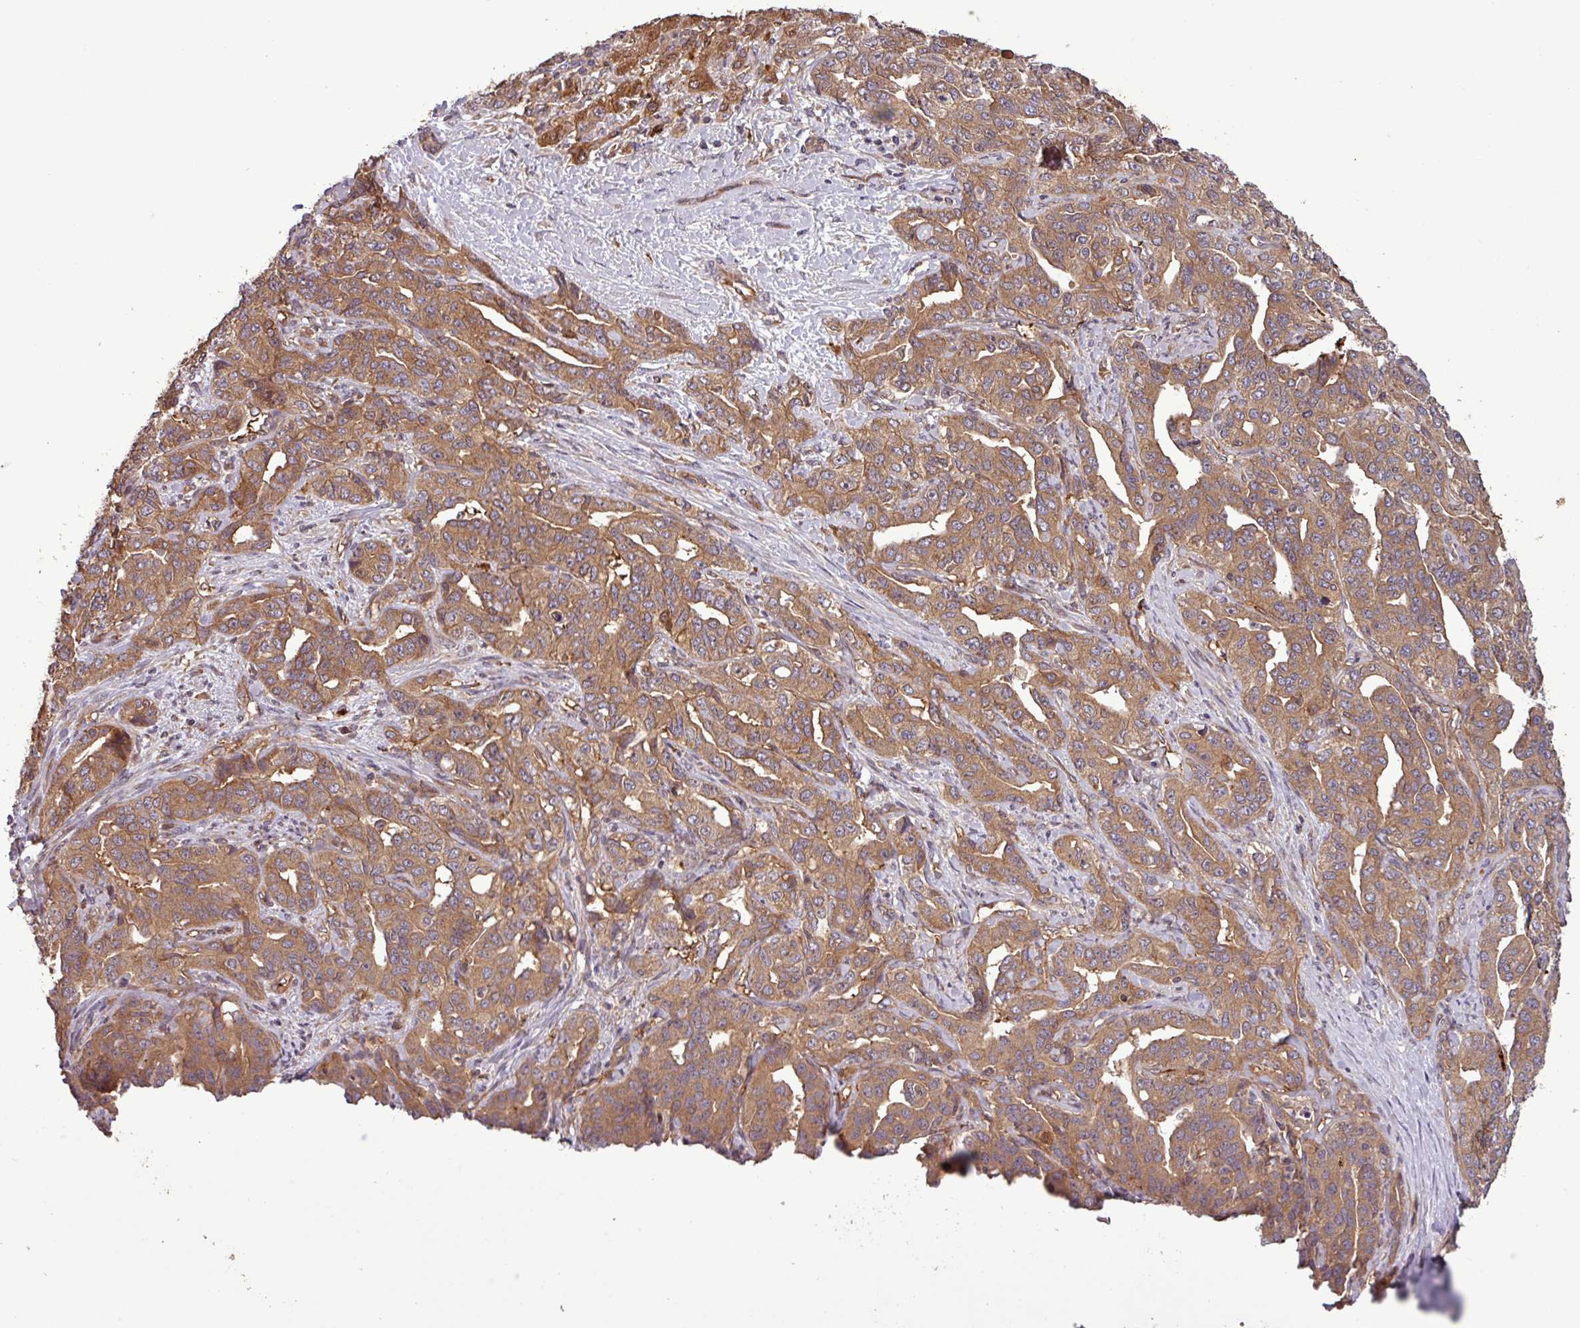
{"staining": {"intensity": "moderate", "quantity": ">75%", "location": "cytoplasmic/membranous"}, "tissue": "liver cancer", "cell_type": "Tumor cells", "image_type": "cancer", "snomed": [{"axis": "morphology", "description": "Cholangiocarcinoma"}, {"axis": "topography", "description": "Liver"}], "caption": "Protein staining reveals moderate cytoplasmic/membranous positivity in about >75% of tumor cells in liver cancer (cholangiocarcinoma).", "gene": "SIRPB2", "patient": {"sex": "male", "age": 59}}